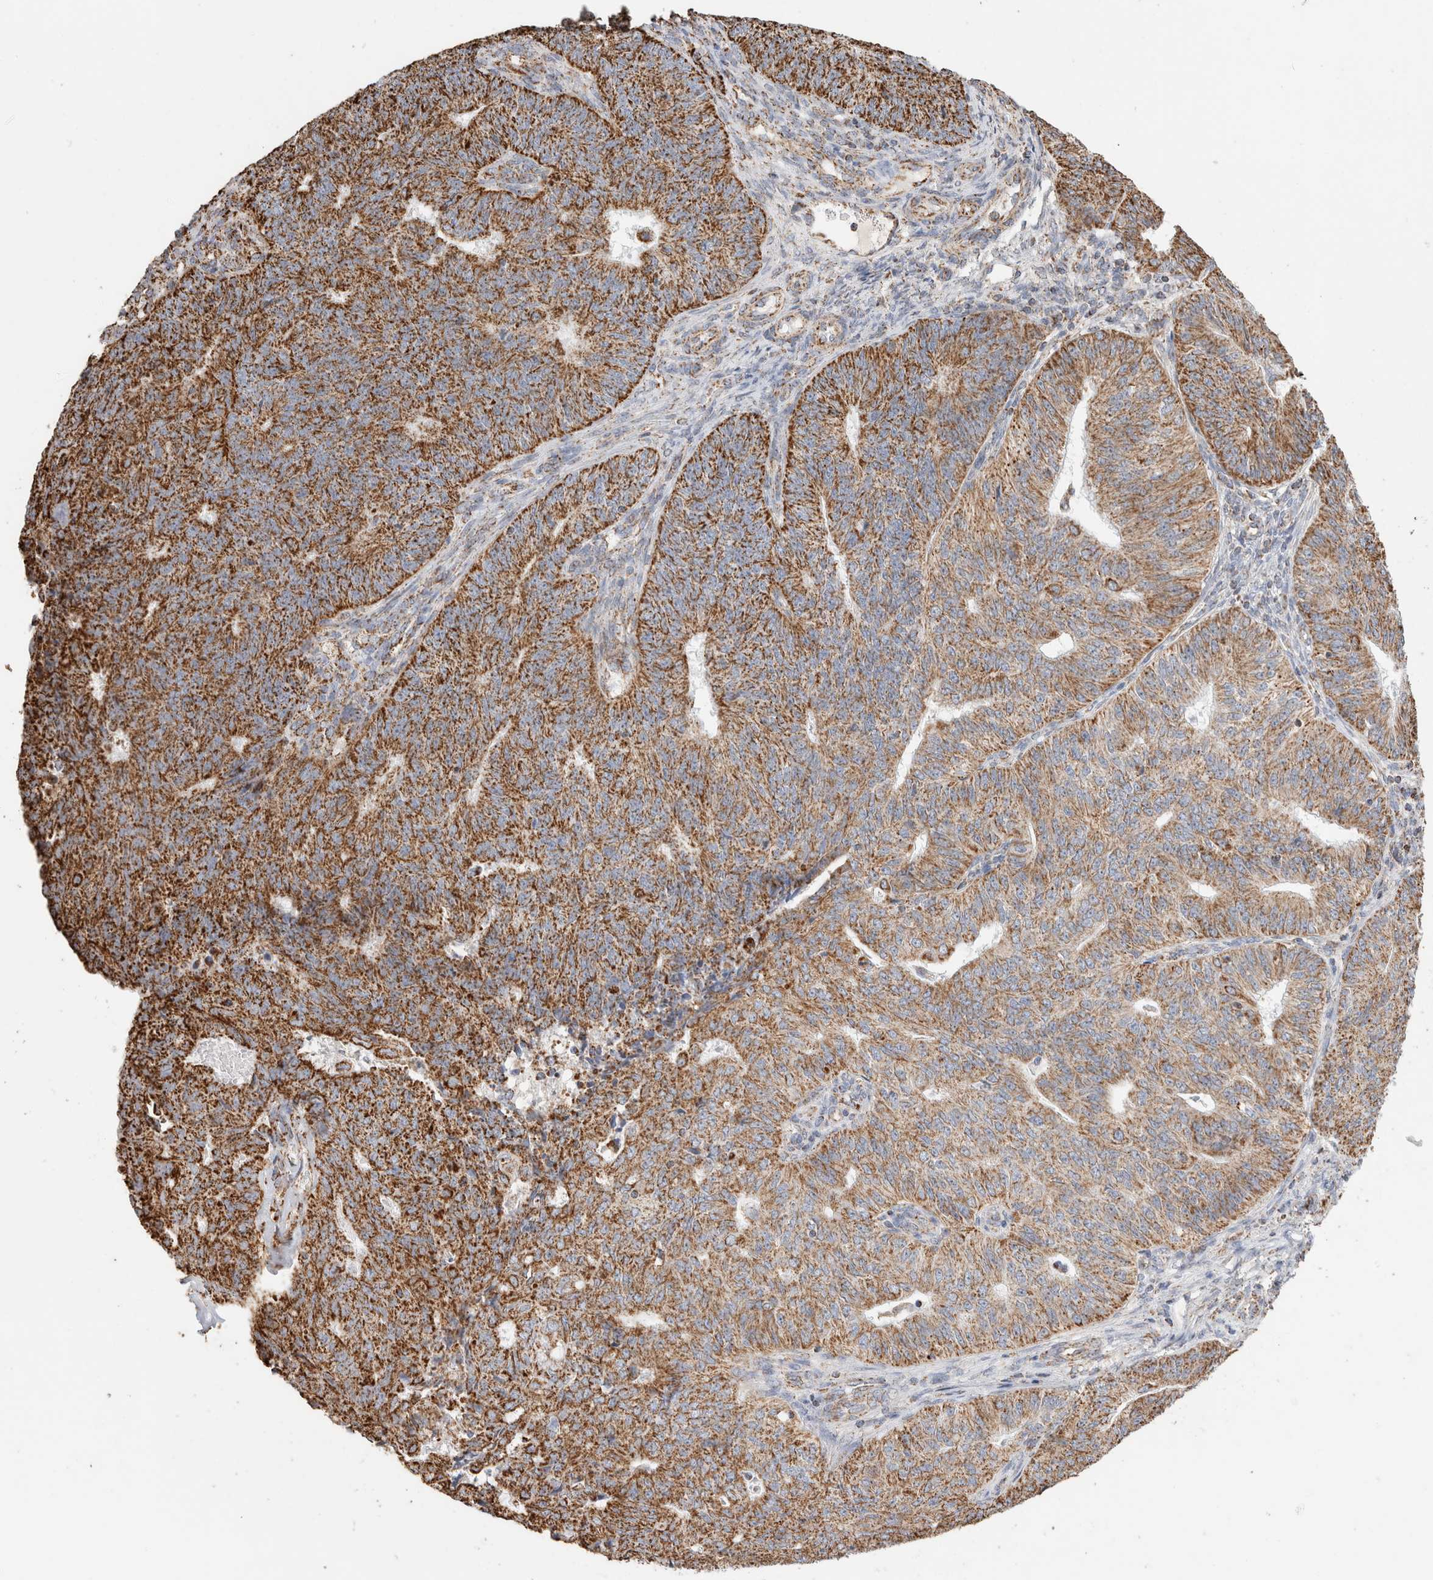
{"staining": {"intensity": "strong", "quantity": ">75%", "location": "cytoplasmic/membranous"}, "tissue": "endometrial cancer", "cell_type": "Tumor cells", "image_type": "cancer", "snomed": [{"axis": "morphology", "description": "Adenocarcinoma, NOS"}, {"axis": "topography", "description": "Endometrium"}], "caption": "An immunohistochemistry (IHC) histopathology image of neoplastic tissue is shown. Protein staining in brown highlights strong cytoplasmic/membranous positivity in endometrial cancer (adenocarcinoma) within tumor cells.", "gene": "C1QBP", "patient": {"sex": "female", "age": 32}}